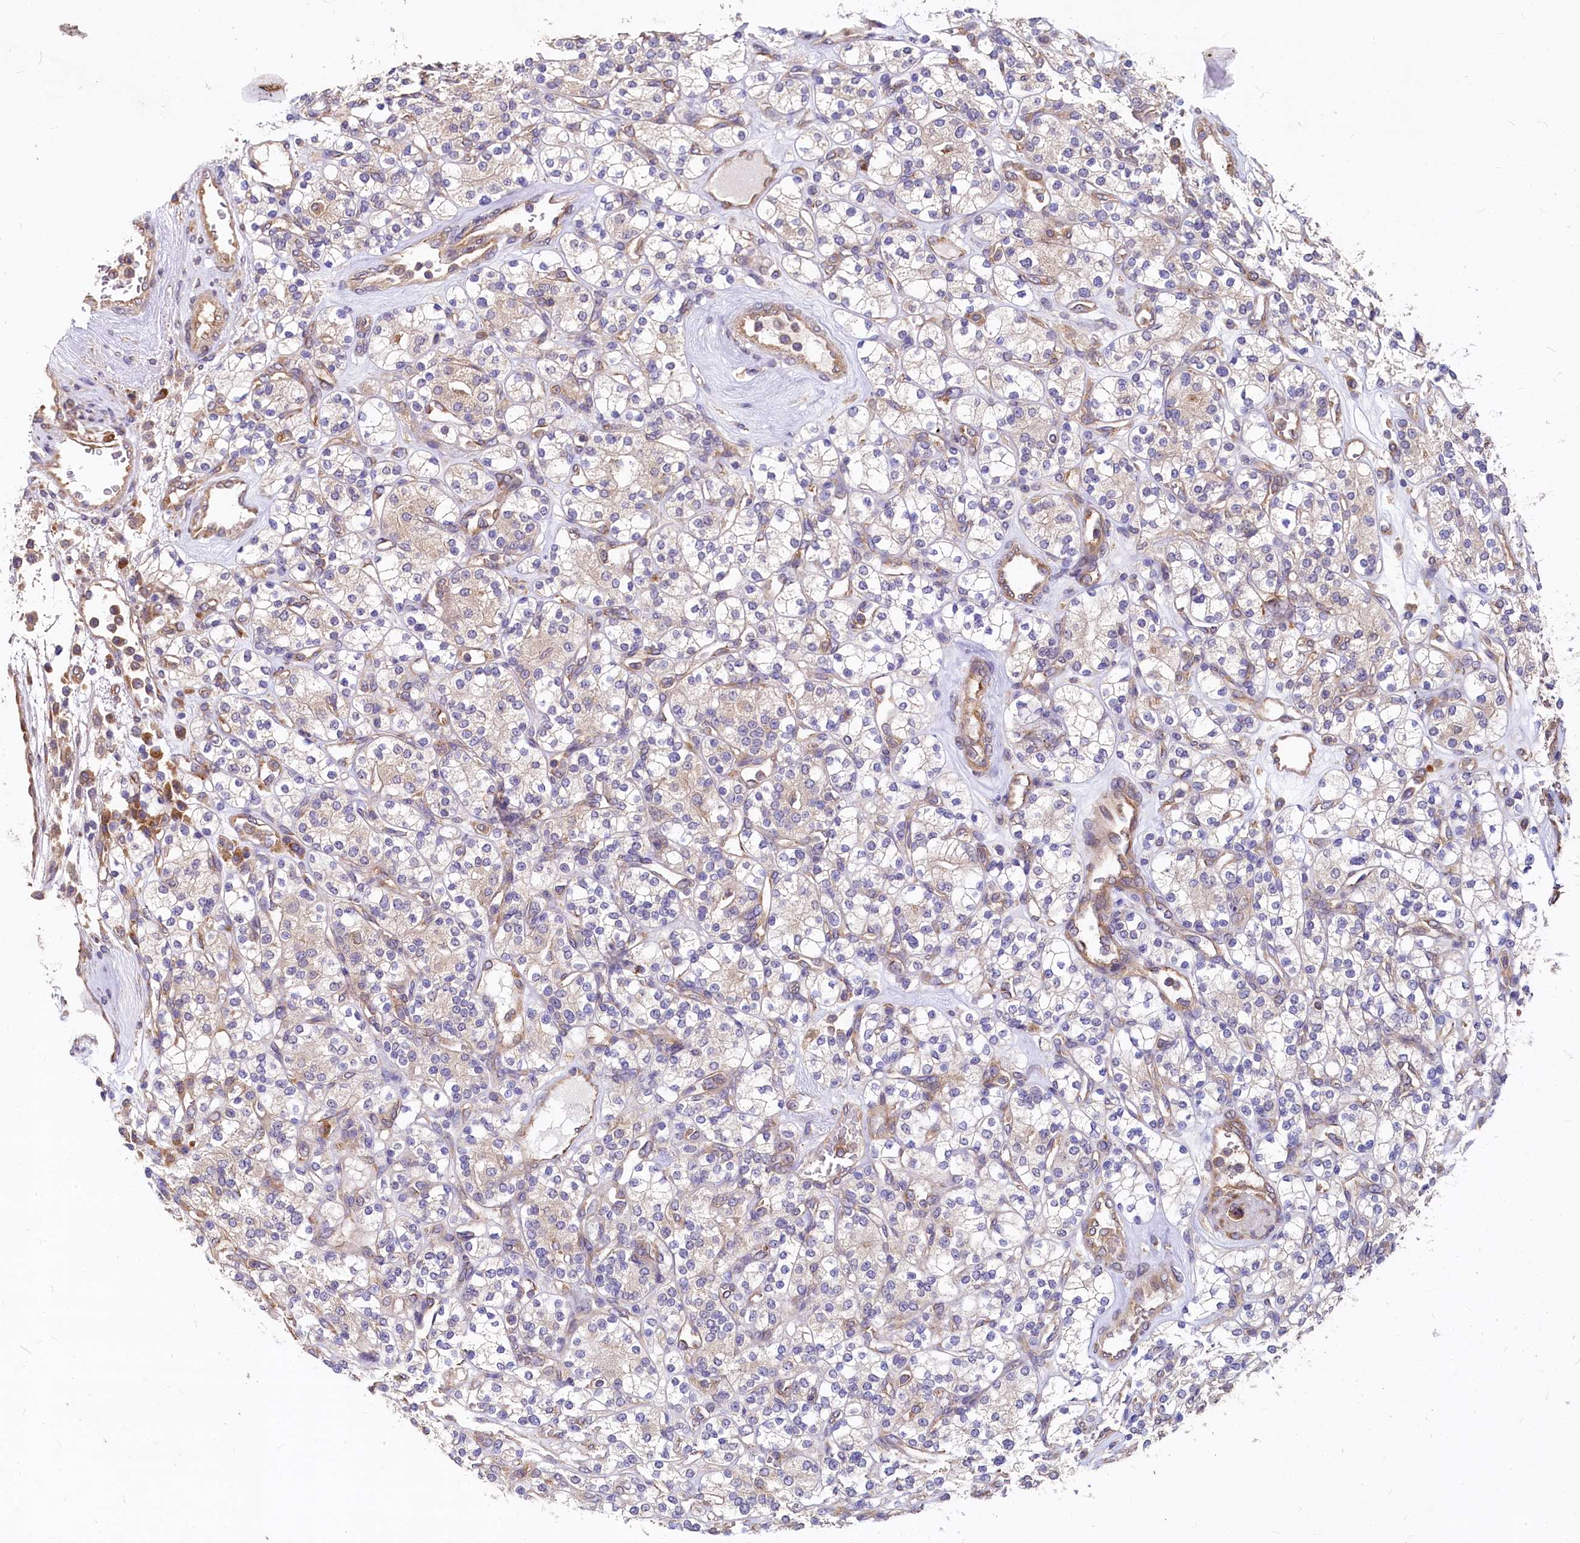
{"staining": {"intensity": "moderate", "quantity": "25%-75%", "location": "cytoplasmic/membranous"}, "tissue": "renal cancer", "cell_type": "Tumor cells", "image_type": "cancer", "snomed": [{"axis": "morphology", "description": "Adenocarcinoma, NOS"}, {"axis": "topography", "description": "Kidney"}], "caption": "Protein expression analysis of human renal cancer (adenocarcinoma) reveals moderate cytoplasmic/membranous staining in about 25%-75% of tumor cells. The protein of interest is stained brown, and the nuclei are stained in blue (DAB (3,3'-diaminobenzidine) IHC with brightfield microscopy, high magnification).", "gene": "EIF2B2", "patient": {"sex": "male", "age": 77}}